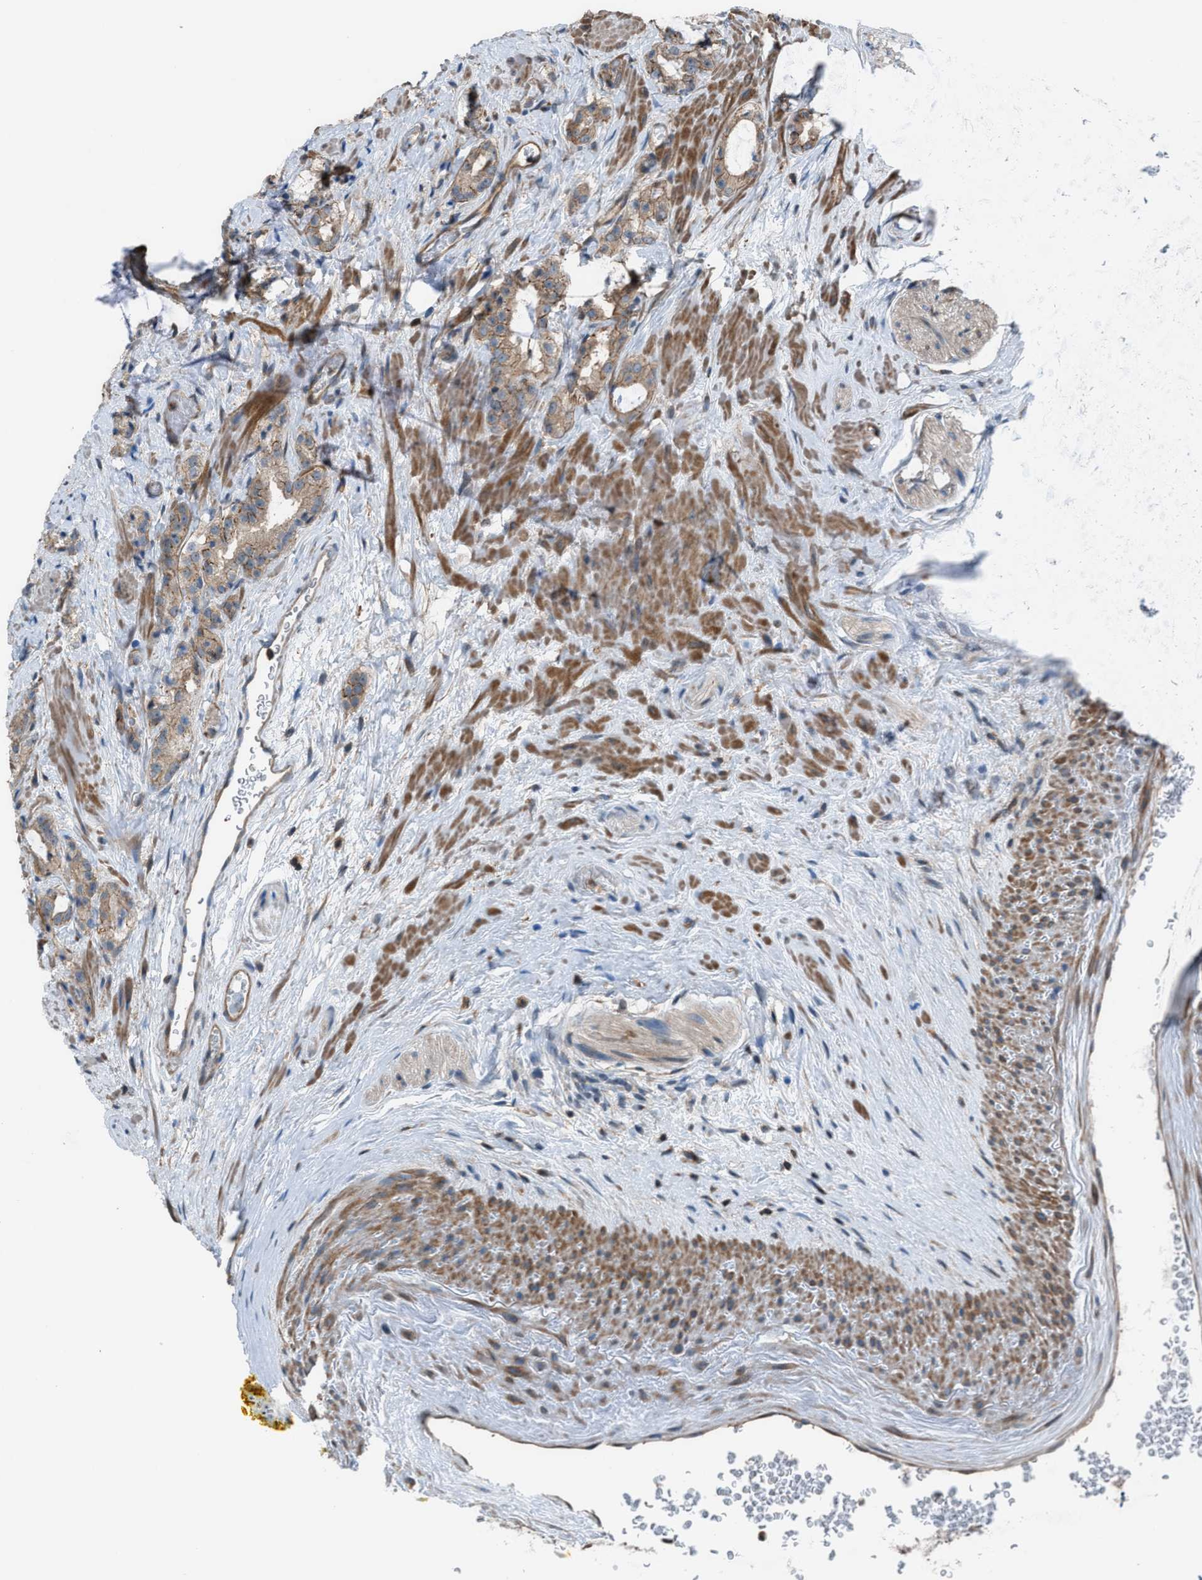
{"staining": {"intensity": "moderate", "quantity": ">75%", "location": "cytoplasmic/membranous"}, "tissue": "prostate cancer", "cell_type": "Tumor cells", "image_type": "cancer", "snomed": [{"axis": "morphology", "description": "Adenocarcinoma, High grade"}, {"axis": "topography", "description": "Prostate"}], "caption": "Human prostate cancer stained with a brown dye shows moderate cytoplasmic/membranous positive positivity in approximately >75% of tumor cells.", "gene": "DYRK1A", "patient": {"sex": "male", "age": 64}}